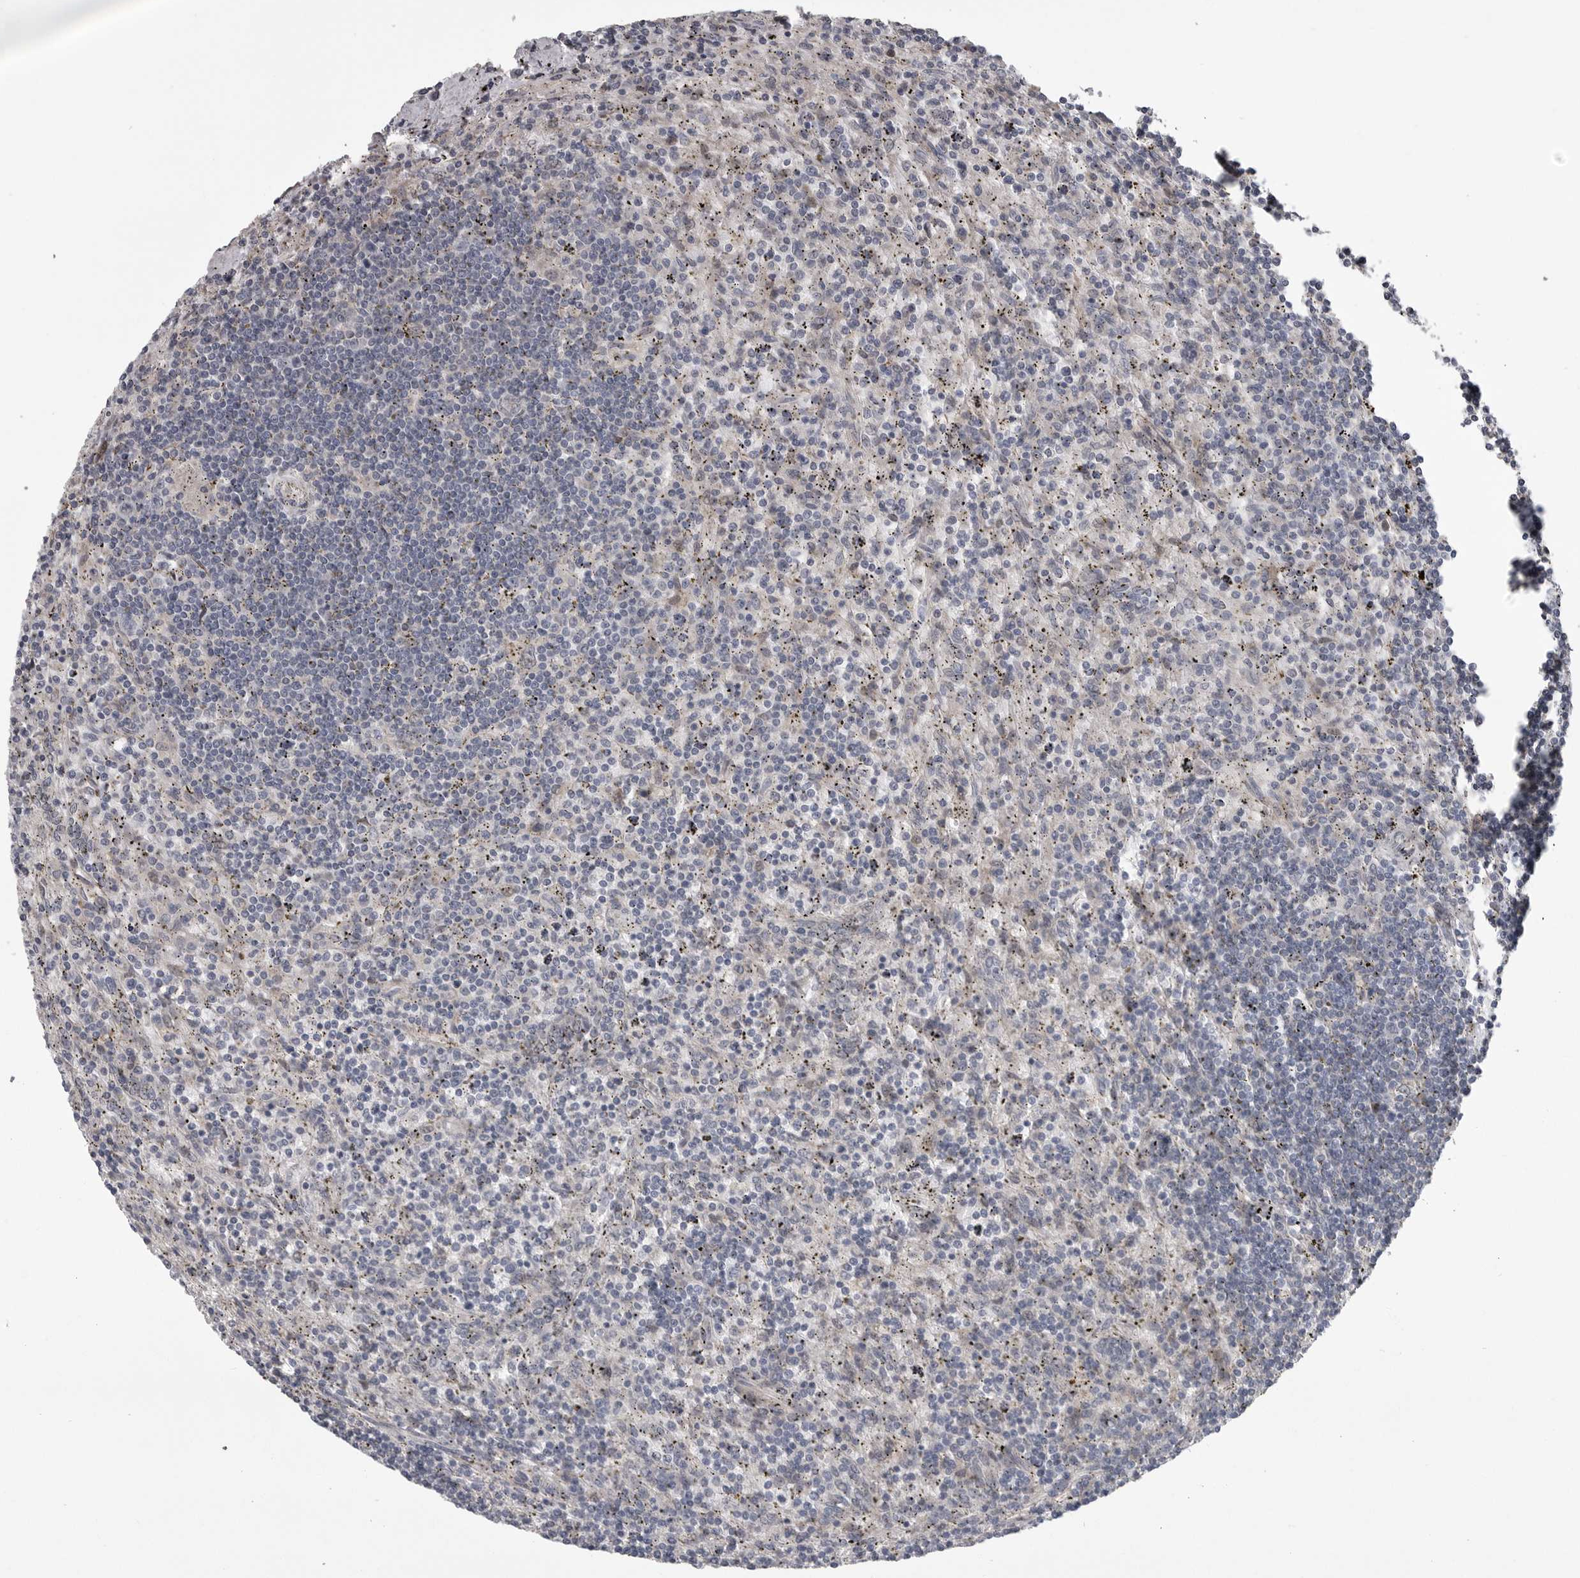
{"staining": {"intensity": "negative", "quantity": "none", "location": "none"}, "tissue": "lymphoma", "cell_type": "Tumor cells", "image_type": "cancer", "snomed": [{"axis": "morphology", "description": "Malignant lymphoma, non-Hodgkin's type, Low grade"}, {"axis": "topography", "description": "Spleen"}], "caption": "Immunohistochemistry of lymphoma displays no expression in tumor cells.", "gene": "ZNRF1", "patient": {"sex": "male", "age": 76}}